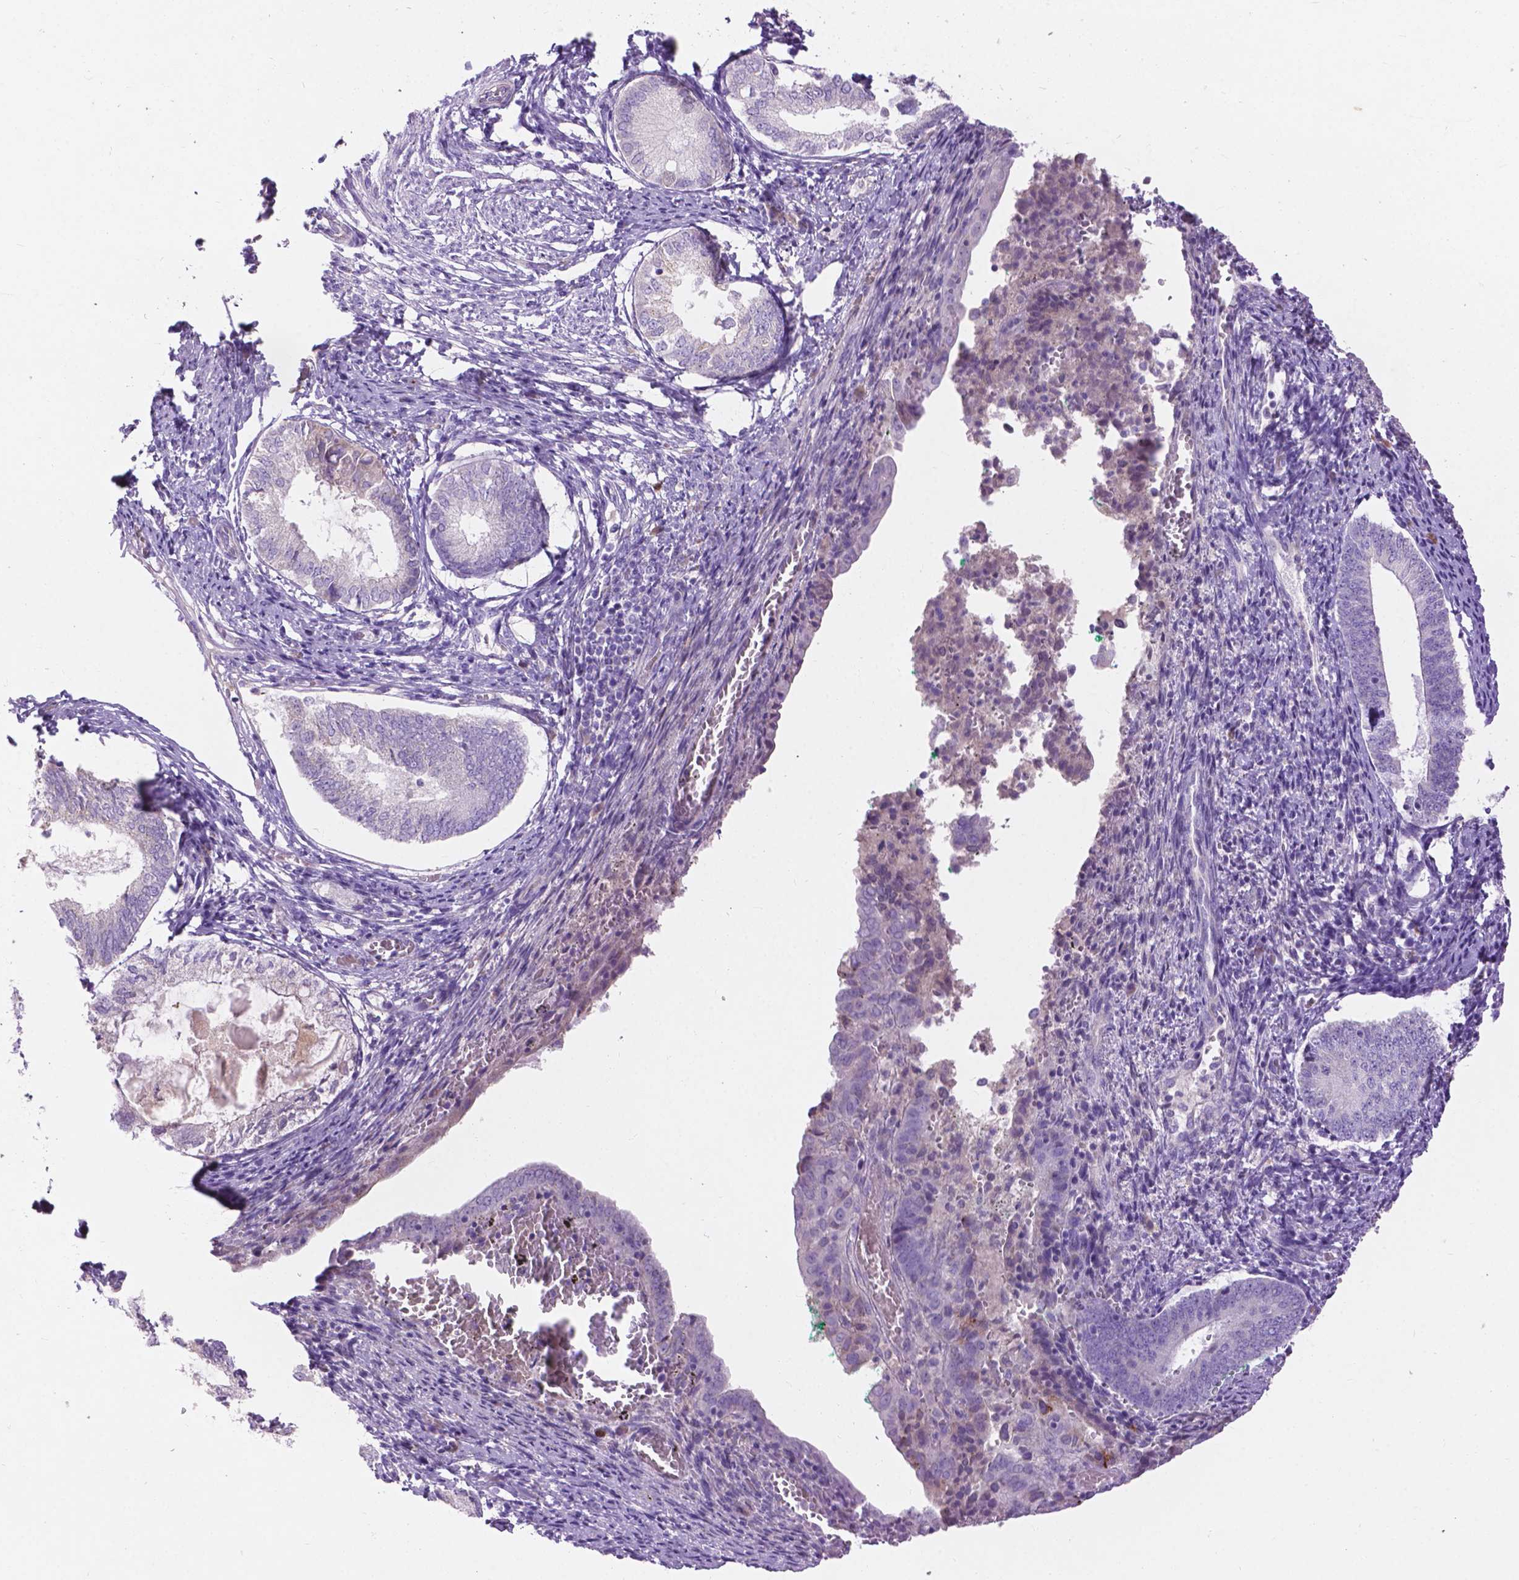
{"staining": {"intensity": "negative", "quantity": "none", "location": "none"}, "tissue": "endometrium", "cell_type": "Cells in endometrial stroma", "image_type": "normal", "snomed": [{"axis": "morphology", "description": "Normal tissue, NOS"}, {"axis": "topography", "description": "Endometrium"}], "caption": "This is a histopathology image of IHC staining of benign endometrium, which shows no expression in cells in endometrial stroma.", "gene": "NOXO1", "patient": {"sex": "female", "age": 50}}